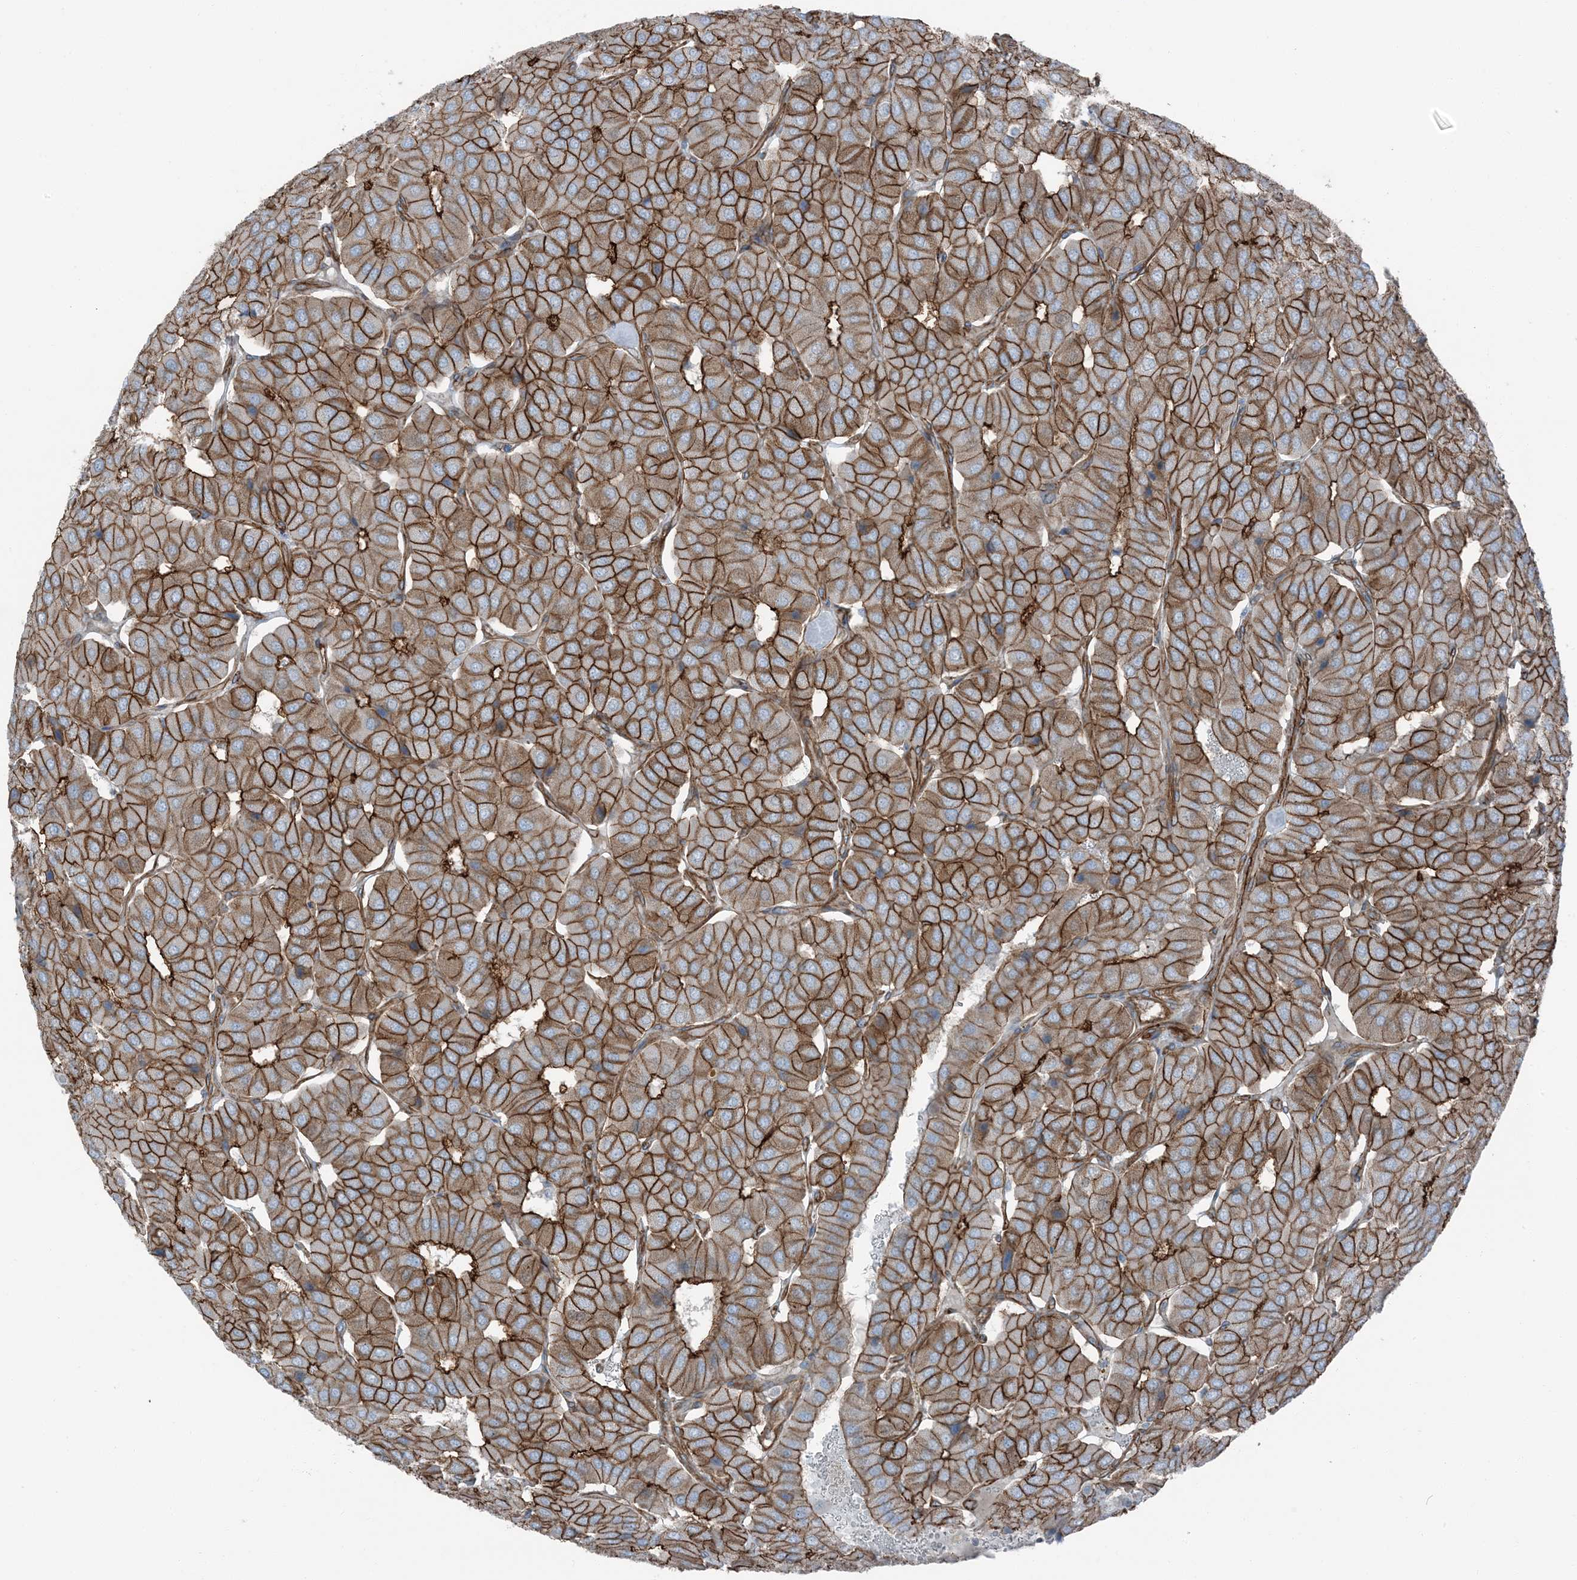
{"staining": {"intensity": "strong", "quantity": ">75%", "location": "cytoplasmic/membranous"}, "tissue": "parathyroid gland", "cell_type": "Glandular cells", "image_type": "normal", "snomed": [{"axis": "morphology", "description": "Normal tissue, NOS"}, {"axis": "morphology", "description": "Adenoma, NOS"}, {"axis": "topography", "description": "Parathyroid gland"}], "caption": "Glandular cells show high levels of strong cytoplasmic/membranous staining in approximately >75% of cells in benign human parathyroid gland.", "gene": "ZFP90", "patient": {"sex": "female", "age": 86}}